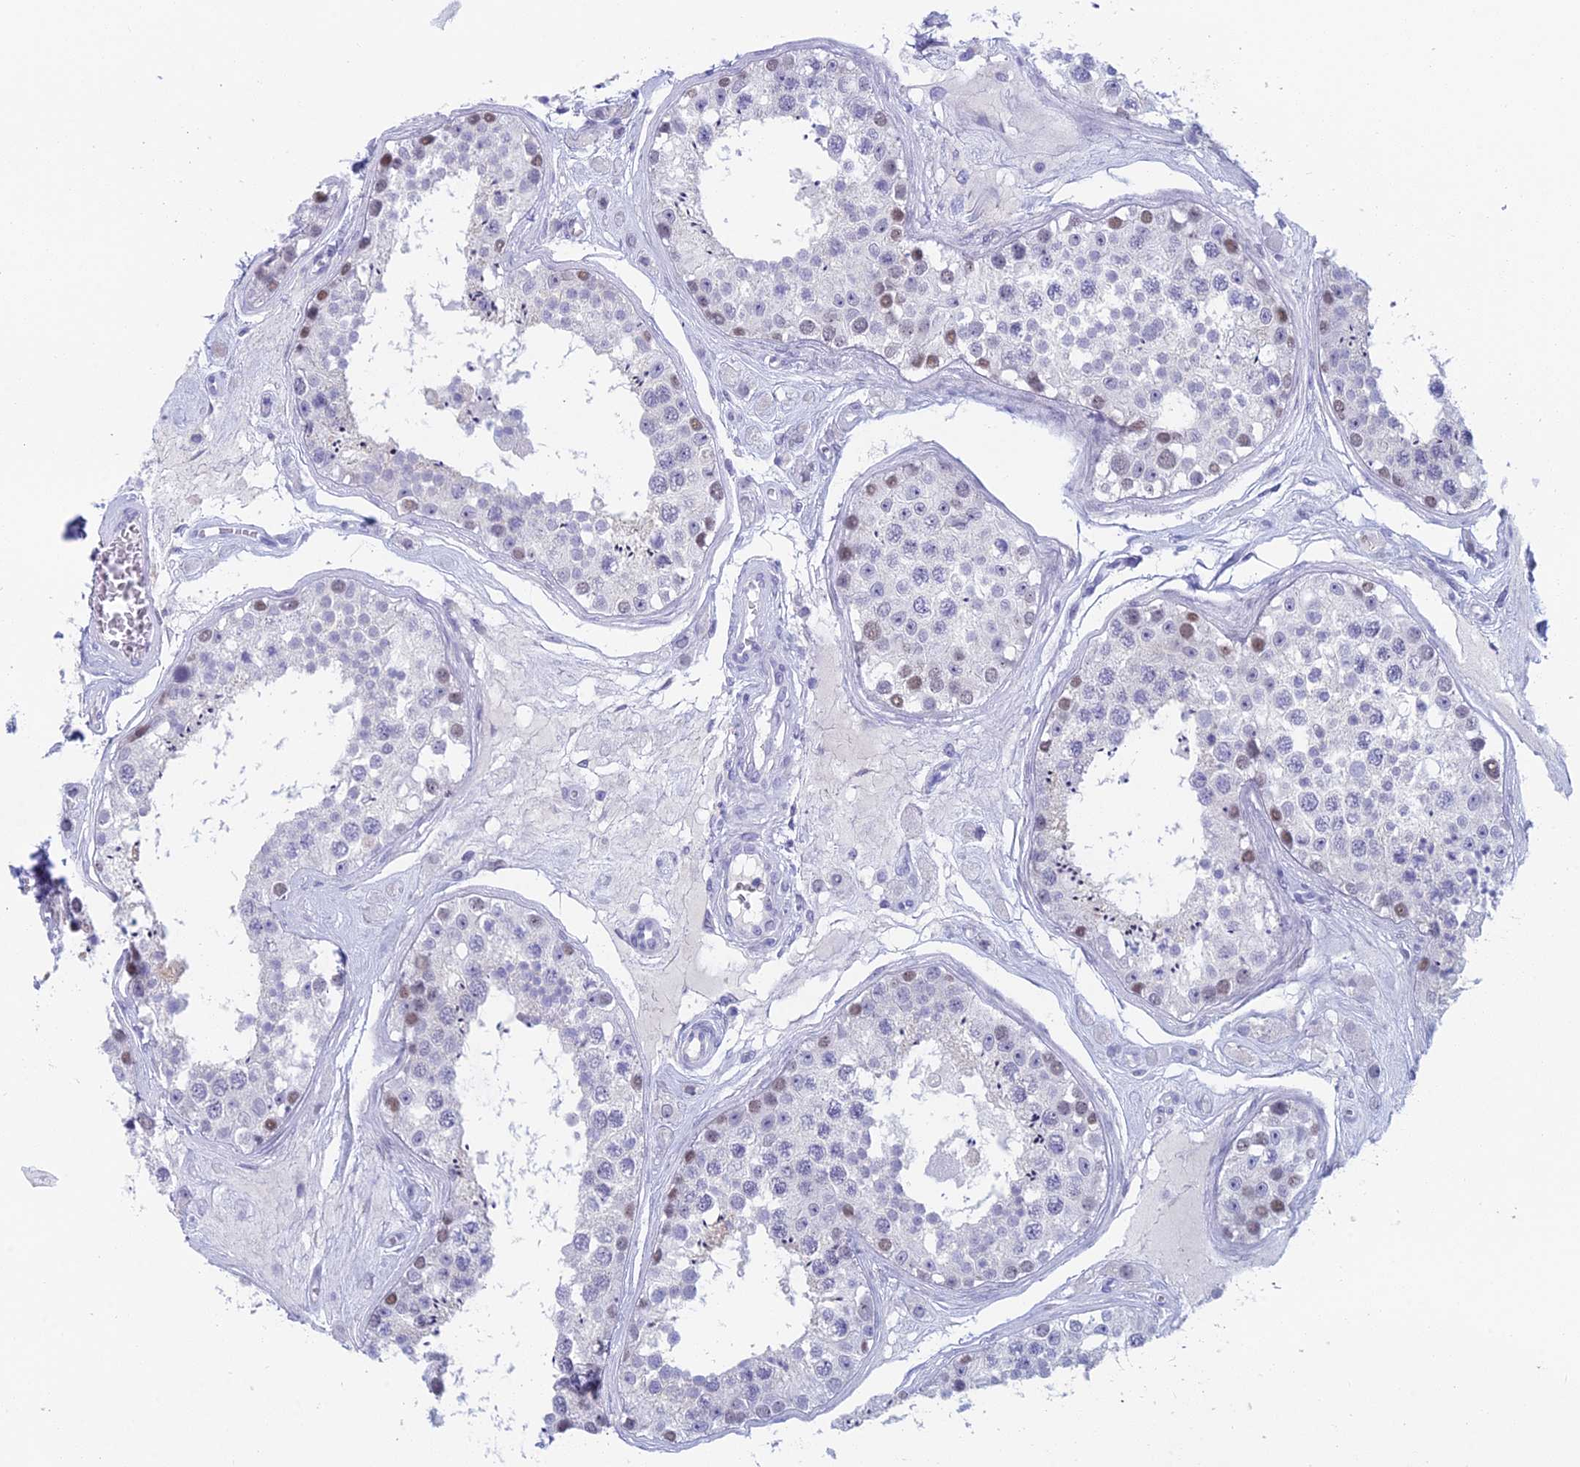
{"staining": {"intensity": "weak", "quantity": "<25%", "location": "nuclear"}, "tissue": "testis", "cell_type": "Cells in seminiferous ducts", "image_type": "normal", "snomed": [{"axis": "morphology", "description": "Normal tissue, NOS"}, {"axis": "topography", "description": "Testis"}], "caption": "An immunohistochemistry (IHC) image of normal testis is shown. There is no staining in cells in seminiferous ducts of testis. (Stains: DAB immunohistochemistry with hematoxylin counter stain, Microscopy: brightfield microscopy at high magnification).", "gene": "TMEM161B", "patient": {"sex": "male", "age": 25}}